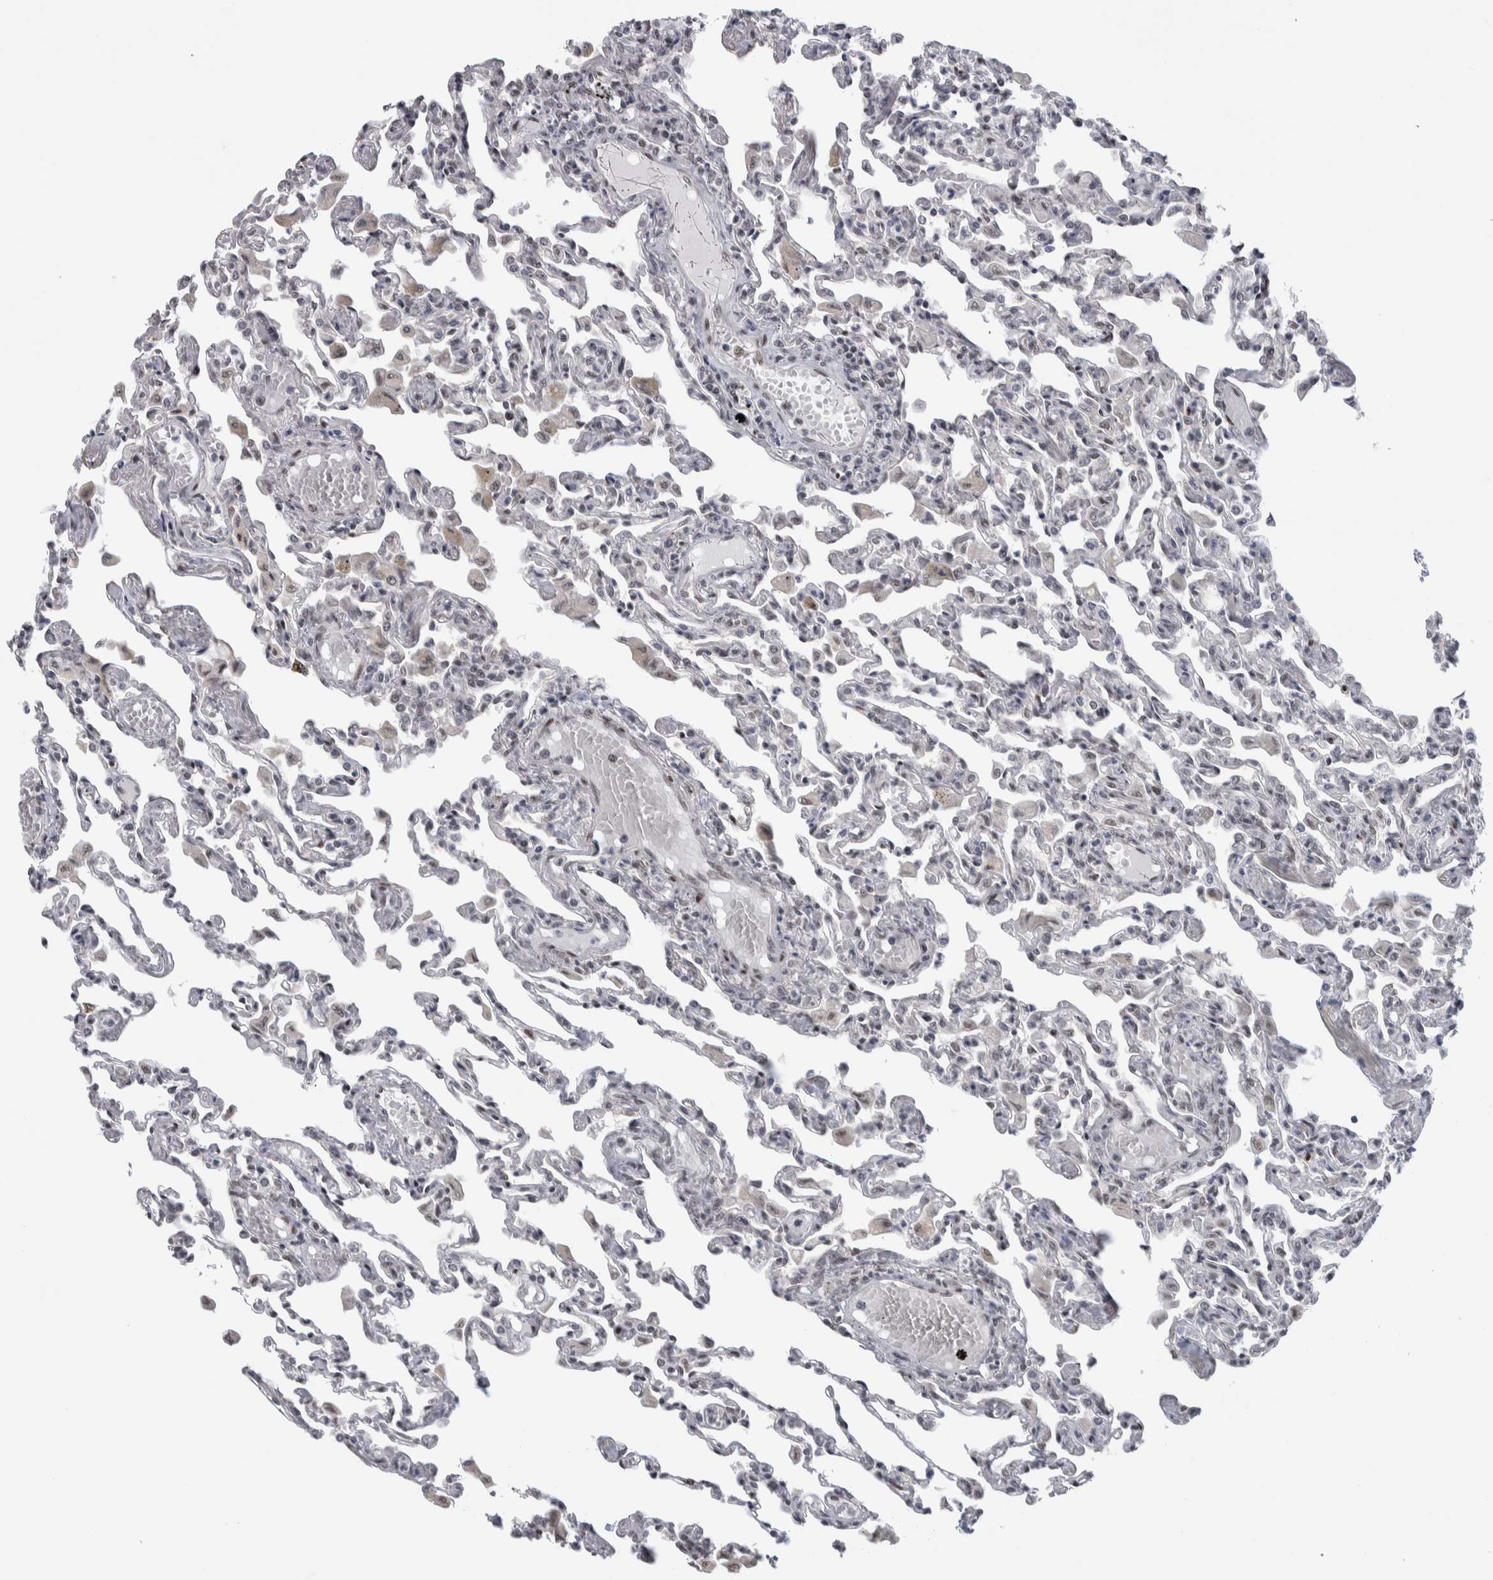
{"staining": {"intensity": "negative", "quantity": "none", "location": "none"}, "tissue": "lung", "cell_type": "Alveolar cells", "image_type": "normal", "snomed": [{"axis": "morphology", "description": "Normal tissue, NOS"}, {"axis": "topography", "description": "Bronchus"}, {"axis": "topography", "description": "Lung"}], "caption": "Immunohistochemistry (IHC) image of normal lung stained for a protein (brown), which displays no expression in alveolar cells.", "gene": "HEXIM2", "patient": {"sex": "female", "age": 49}}